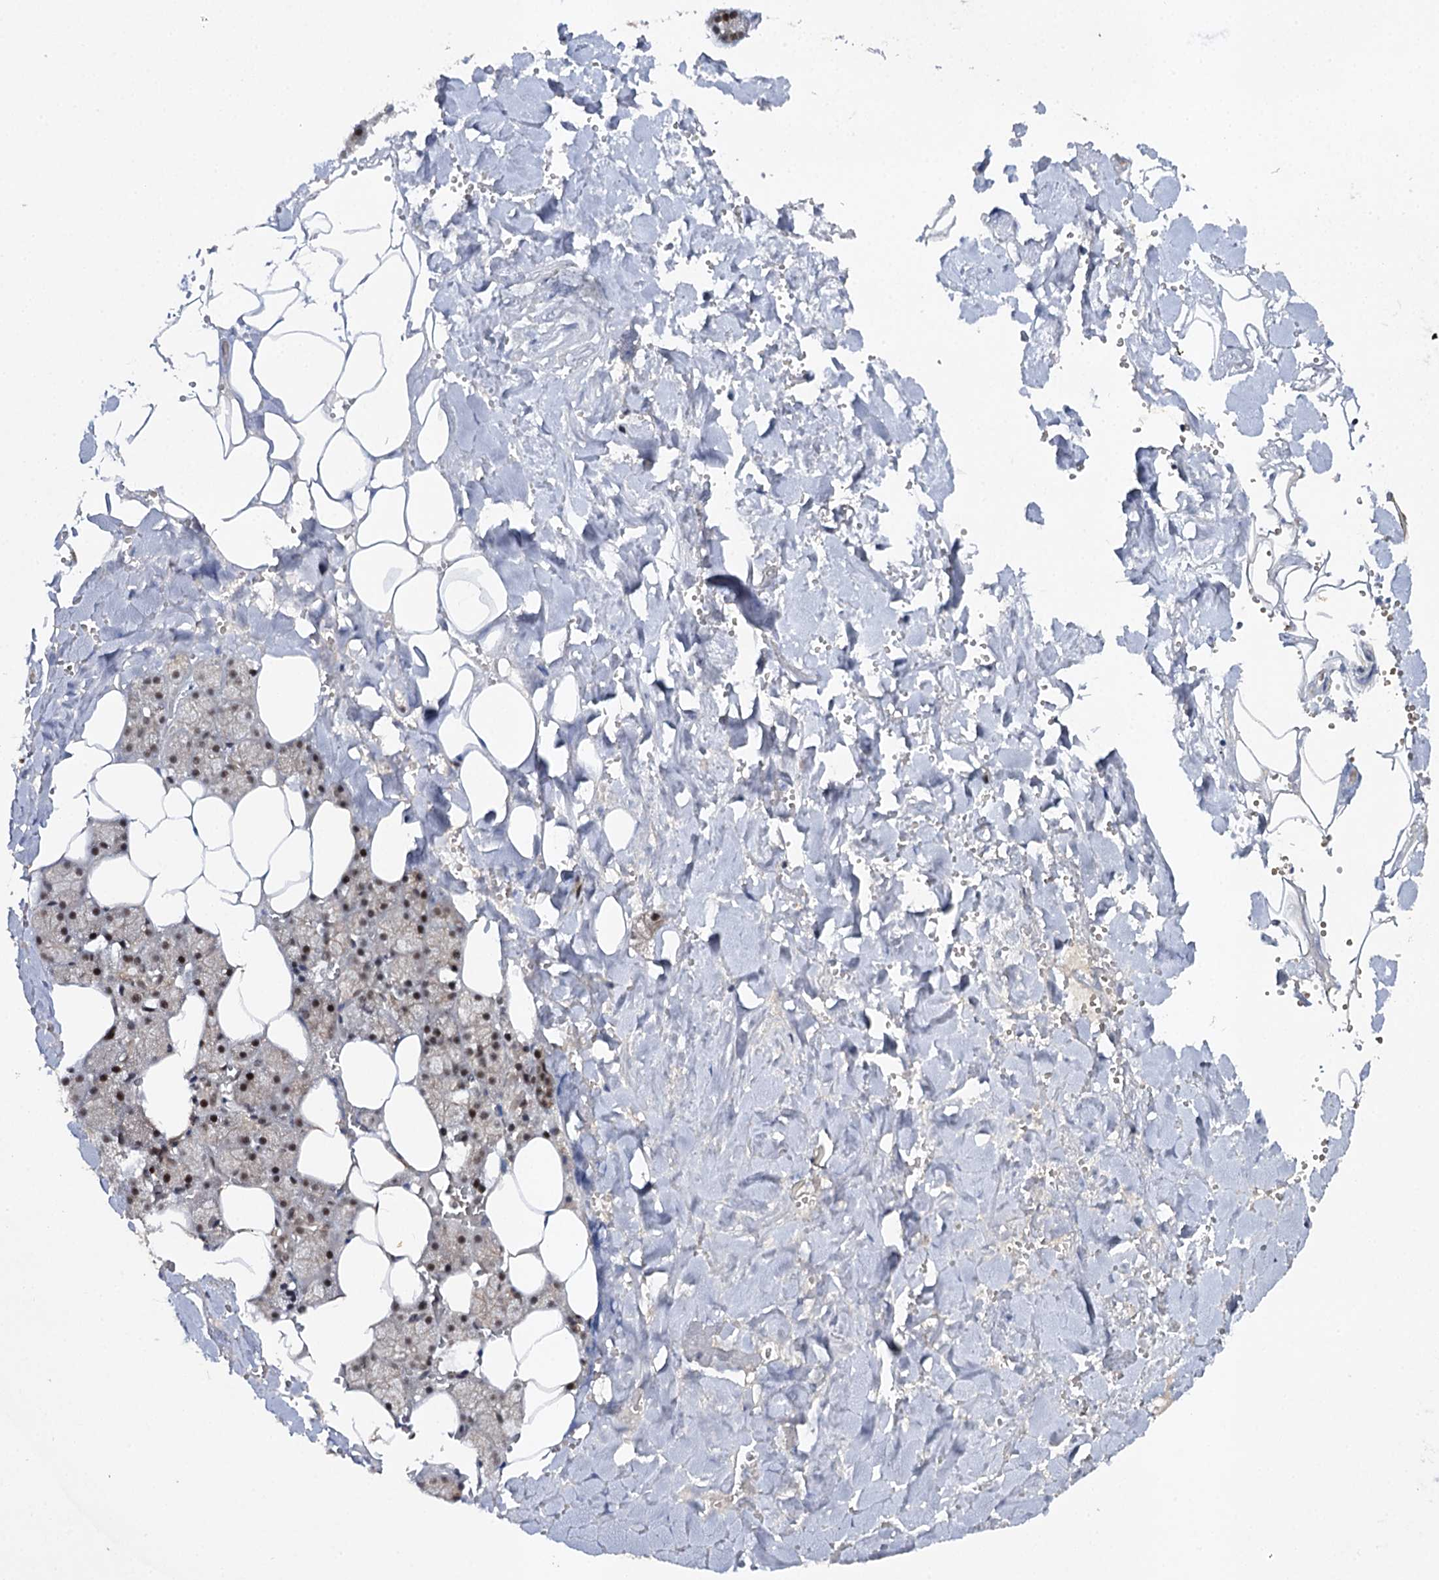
{"staining": {"intensity": "moderate", "quantity": "25%-75%", "location": "nuclear"}, "tissue": "salivary gland", "cell_type": "Glandular cells", "image_type": "normal", "snomed": [{"axis": "morphology", "description": "Normal tissue, NOS"}, {"axis": "topography", "description": "Salivary gland"}], "caption": "IHC image of benign human salivary gland stained for a protein (brown), which exhibits medium levels of moderate nuclear expression in about 25%-75% of glandular cells.", "gene": "BUD13", "patient": {"sex": "male", "age": 62}}